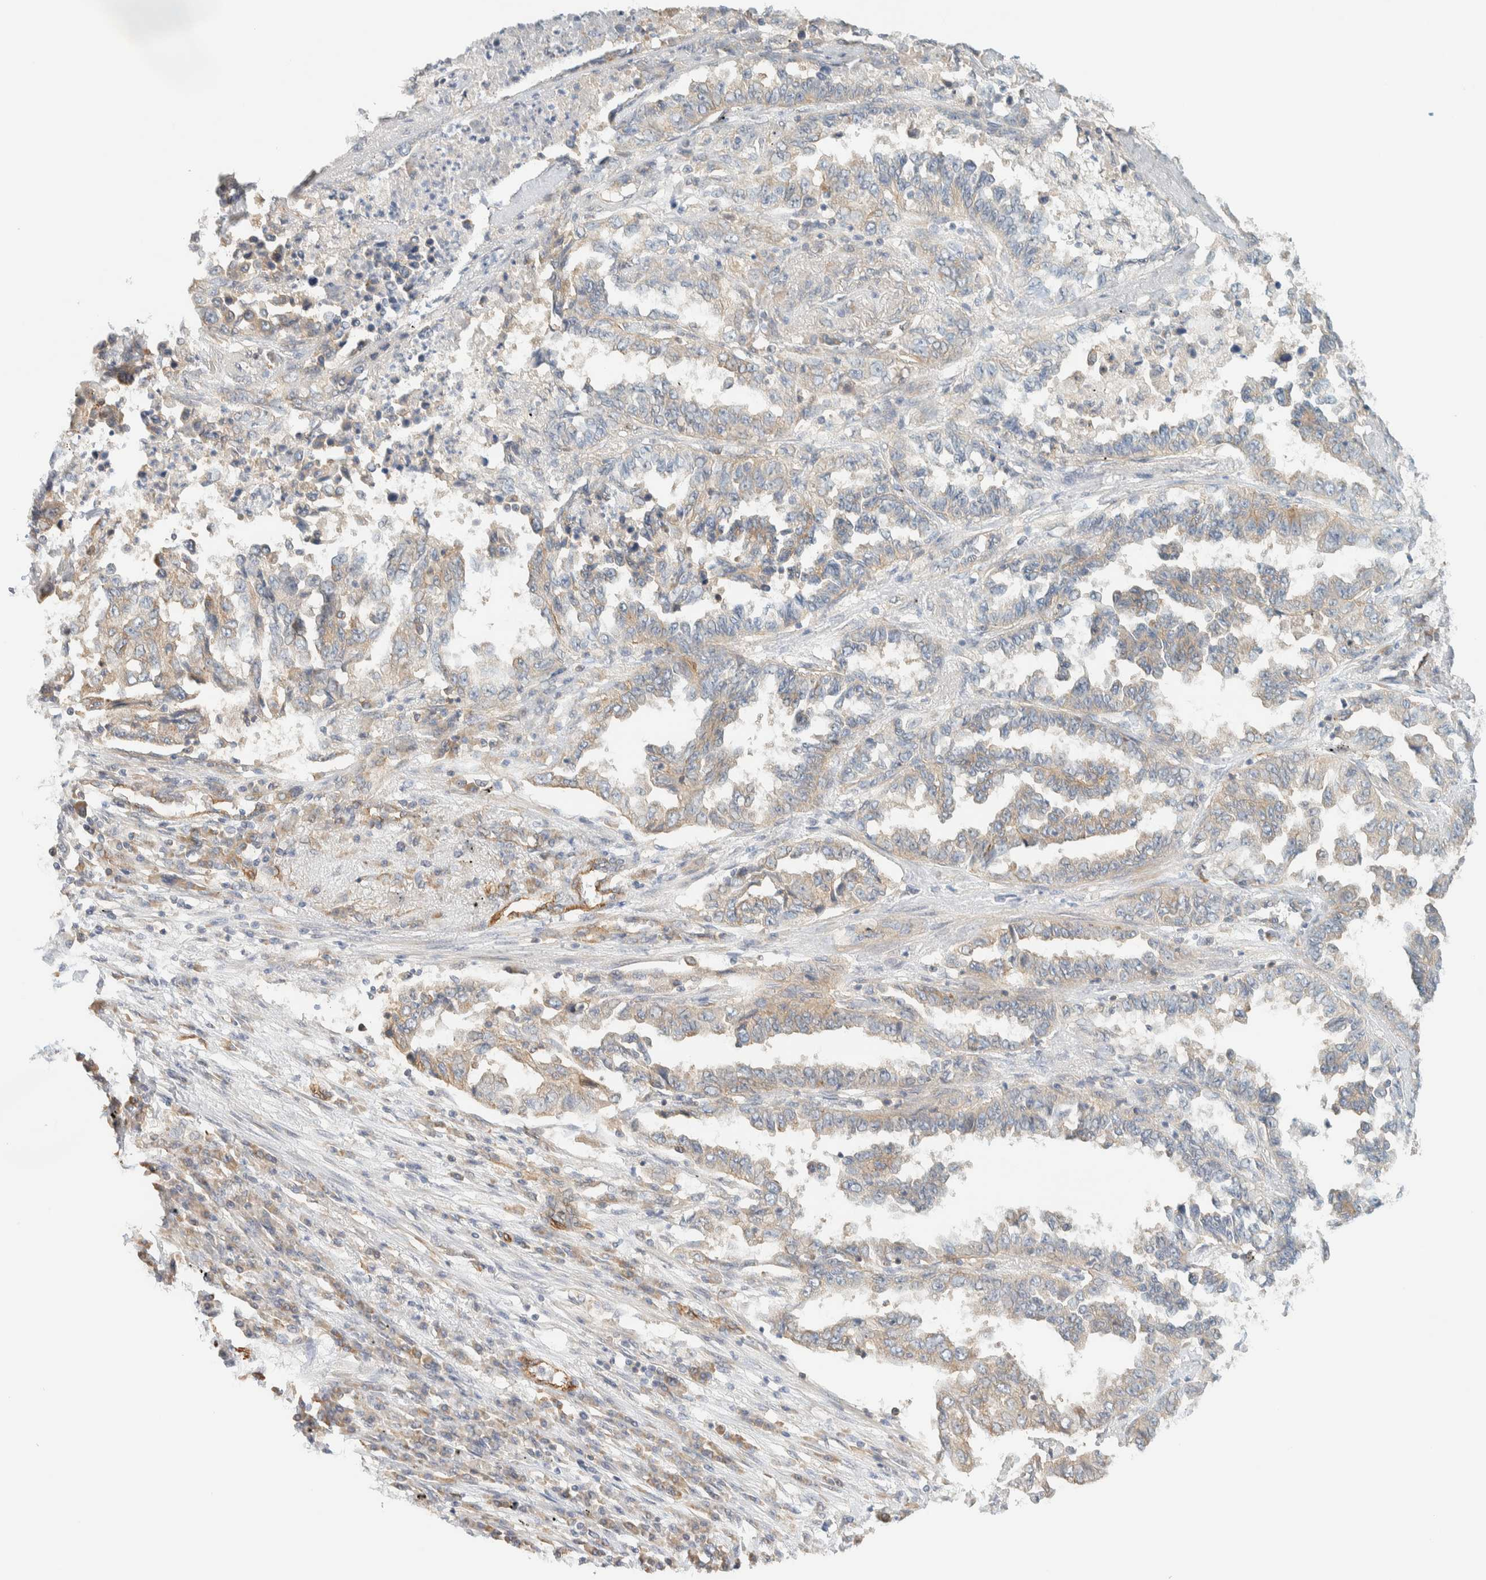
{"staining": {"intensity": "weak", "quantity": "25%-75%", "location": "cytoplasmic/membranous"}, "tissue": "lung cancer", "cell_type": "Tumor cells", "image_type": "cancer", "snomed": [{"axis": "morphology", "description": "Adenocarcinoma, NOS"}, {"axis": "topography", "description": "Lung"}], "caption": "Immunohistochemistry (IHC) (DAB (3,3'-diaminobenzidine)) staining of lung cancer demonstrates weak cytoplasmic/membranous protein expression in approximately 25%-75% of tumor cells.", "gene": "LIMA1", "patient": {"sex": "female", "age": 51}}